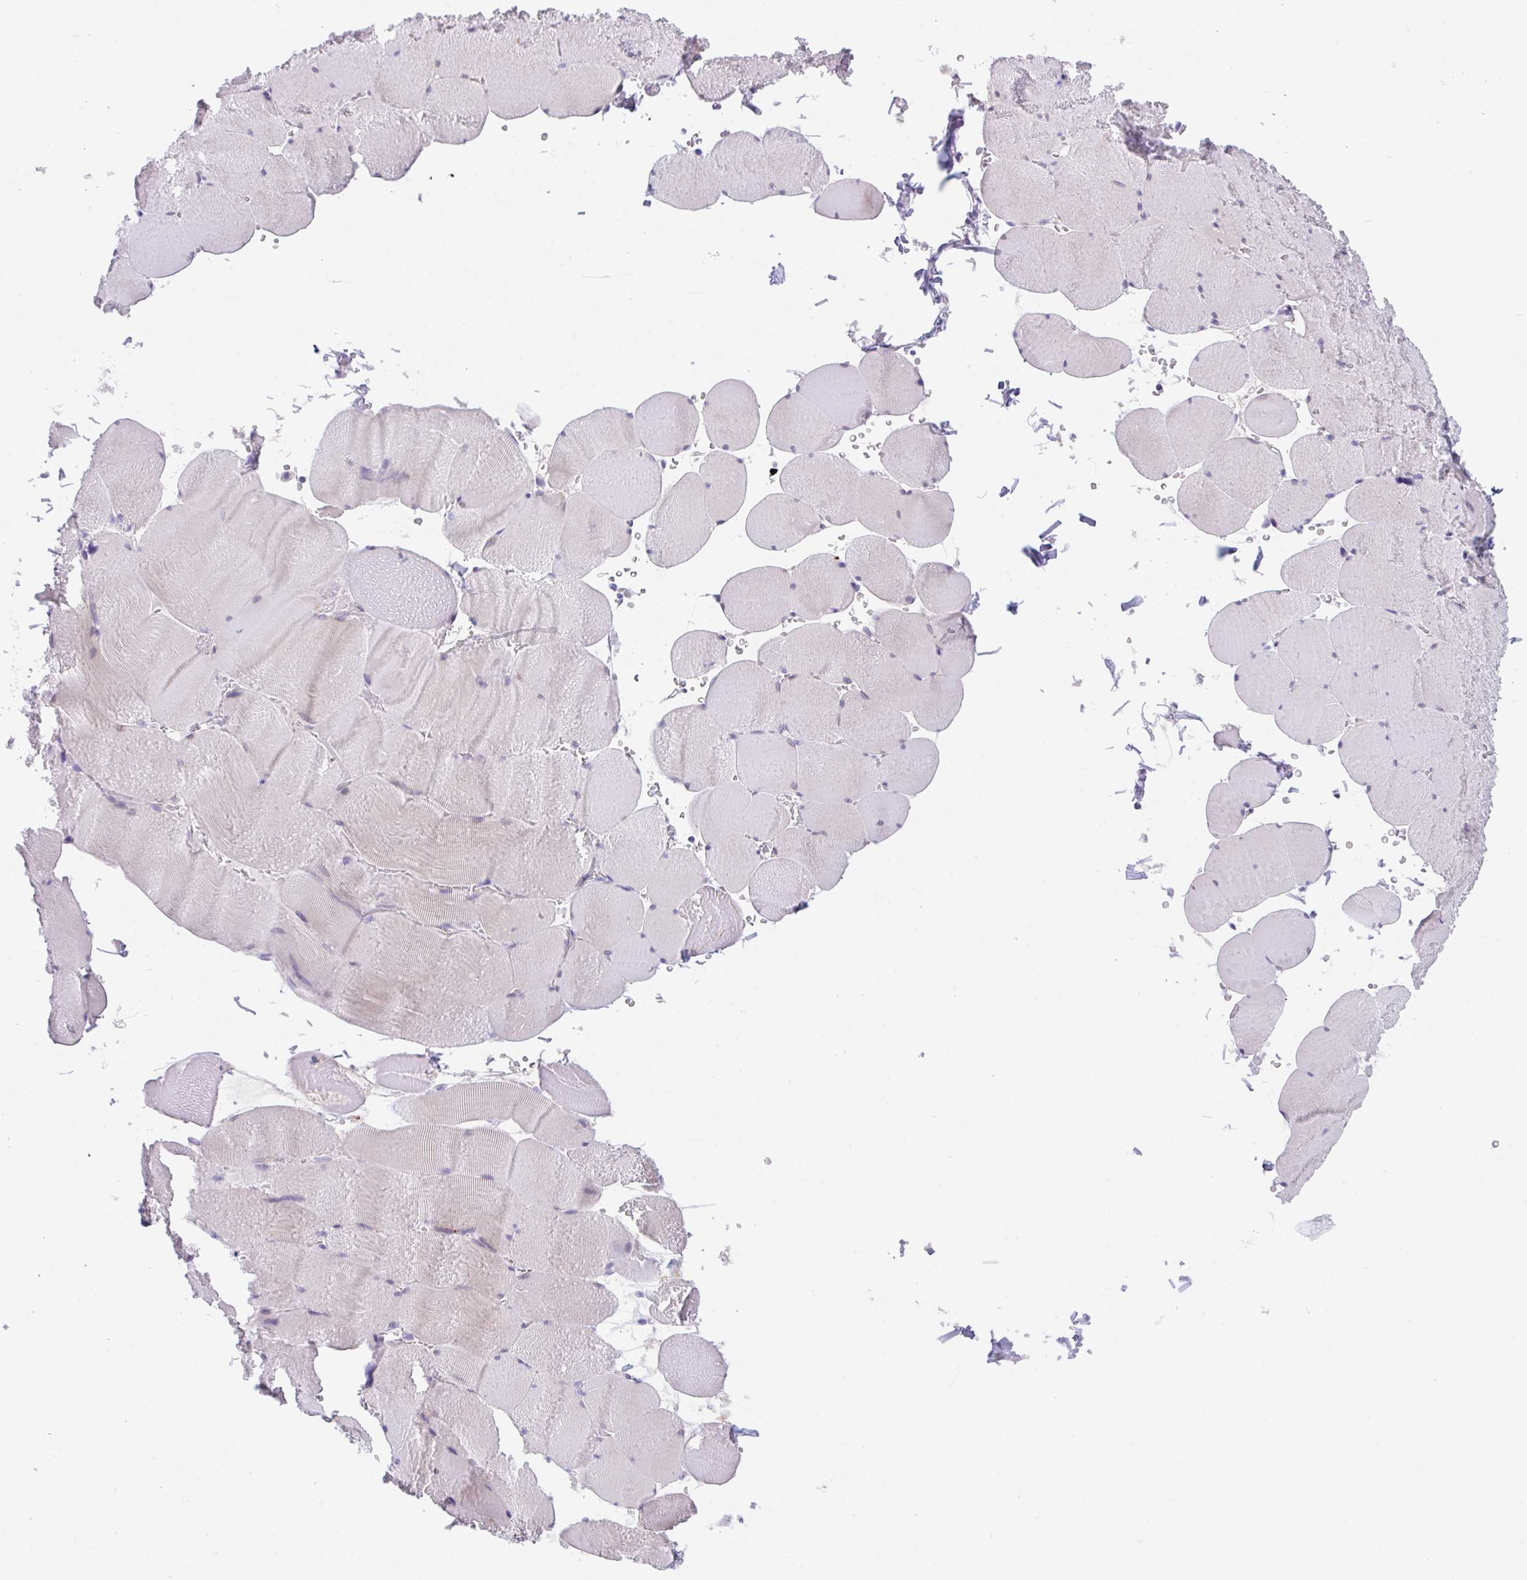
{"staining": {"intensity": "weak", "quantity": "25%-75%", "location": "cytoplasmic/membranous"}, "tissue": "skeletal muscle", "cell_type": "Myocytes", "image_type": "normal", "snomed": [{"axis": "morphology", "description": "Normal tissue, NOS"}, {"axis": "topography", "description": "Skeletal muscle"}, {"axis": "topography", "description": "Head-Neck"}], "caption": "Myocytes reveal low levels of weak cytoplasmic/membranous staining in about 25%-75% of cells in benign human skeletal muscle.", "gene": "TRAF4", "patient": {"sex": "male", "age": 66}}